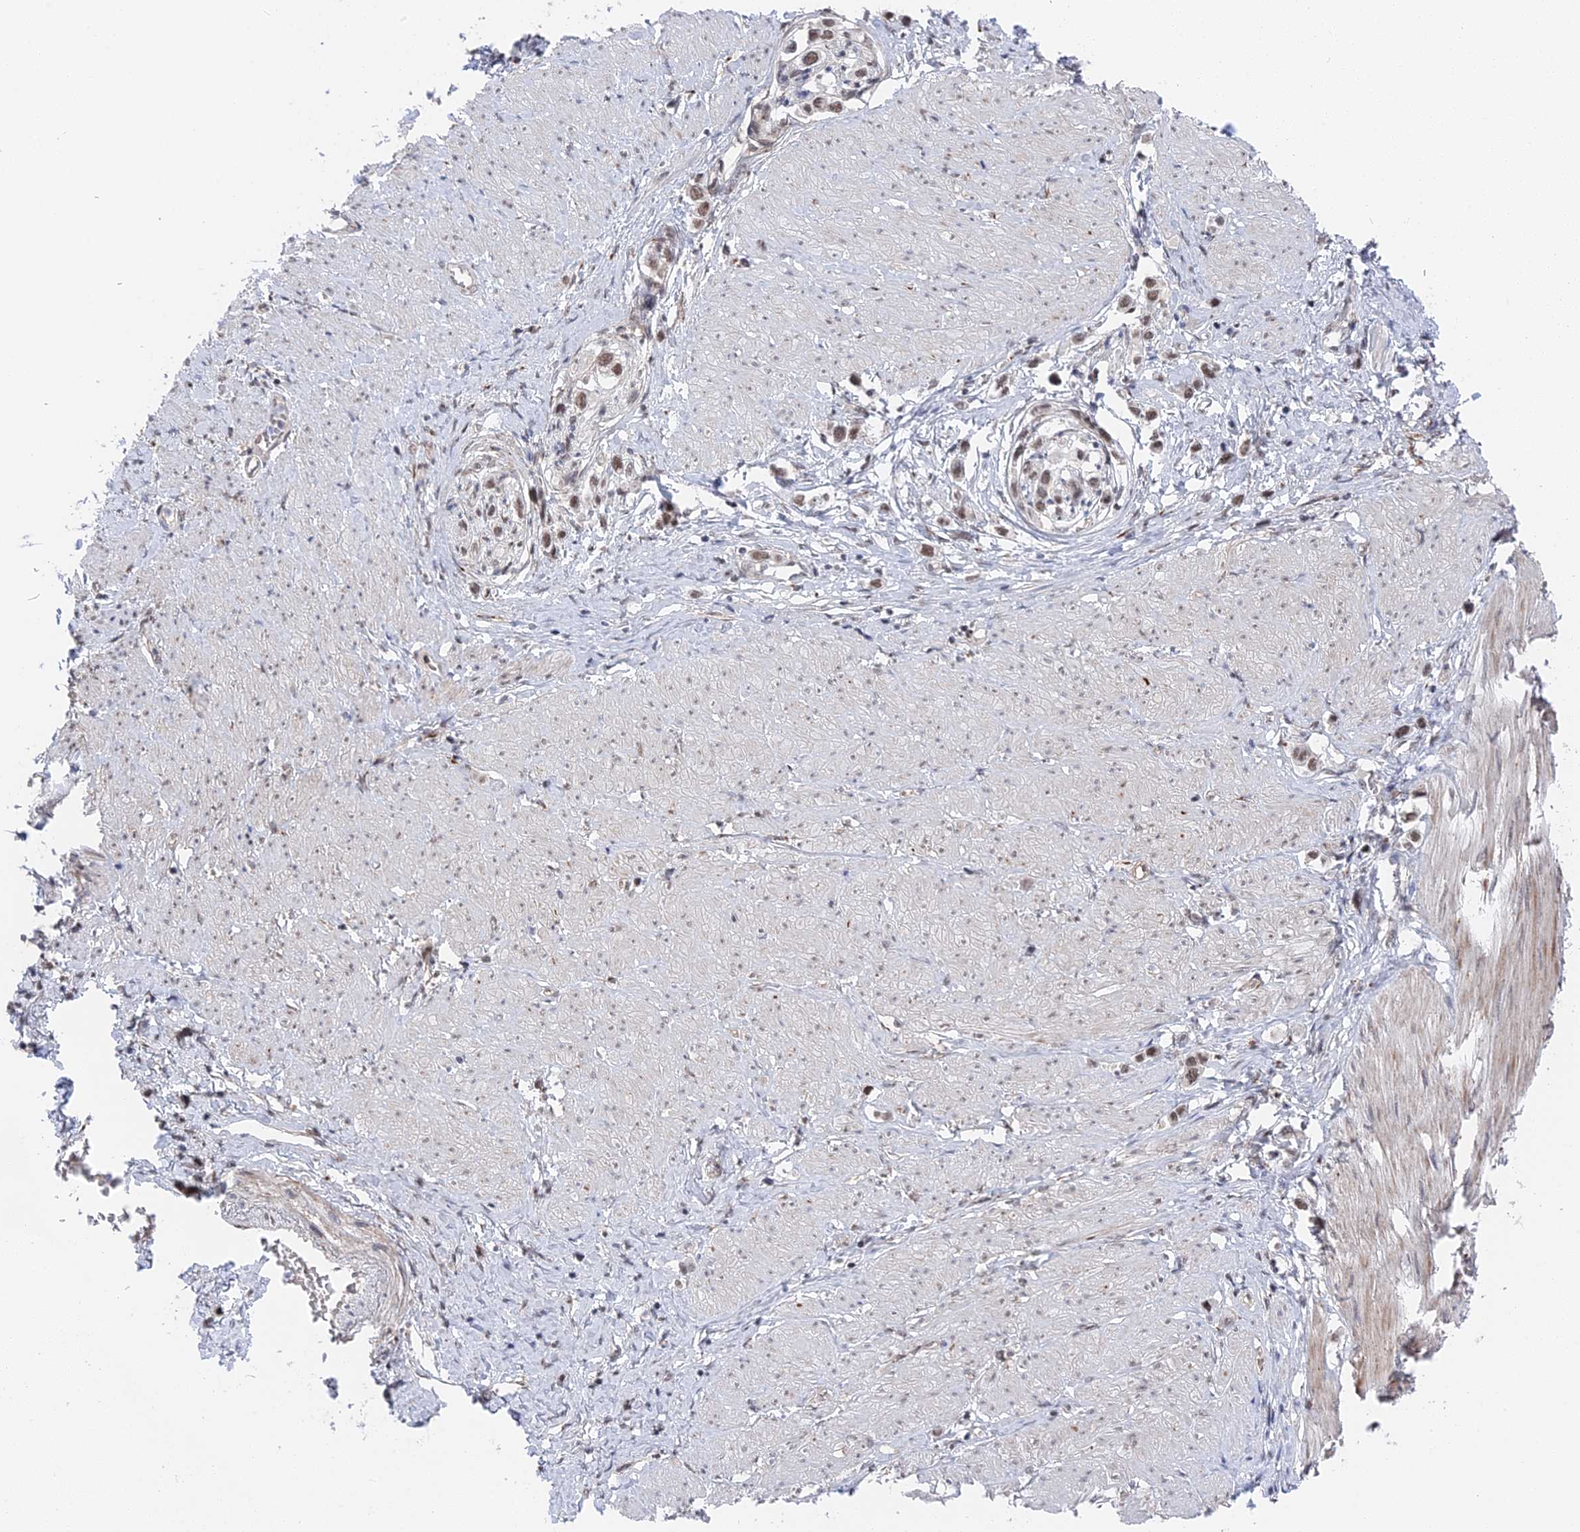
{"staining": {"intensity": "moderate", "quantity": ">75%", "location": "nuclear"}, "tissue": "stomach cancer", "cell_type": "Tumor cells", "image_type": "cancer", "snomed": [{"axis": "morphology", "description": "Adenocarcinoma, NOS"}, {"axis": "topography", "description": "Stomach"}], "caption": "Immunohistochemistry (IHC) image of adenocarcinoma (stomach) stained for a protein (brown), which reveals medium levels of moderate nuclear positivity in approximately >75% of tumor cells.", "gene": "CCDC85A", "patient": {"sex": "female", "age": 65}}